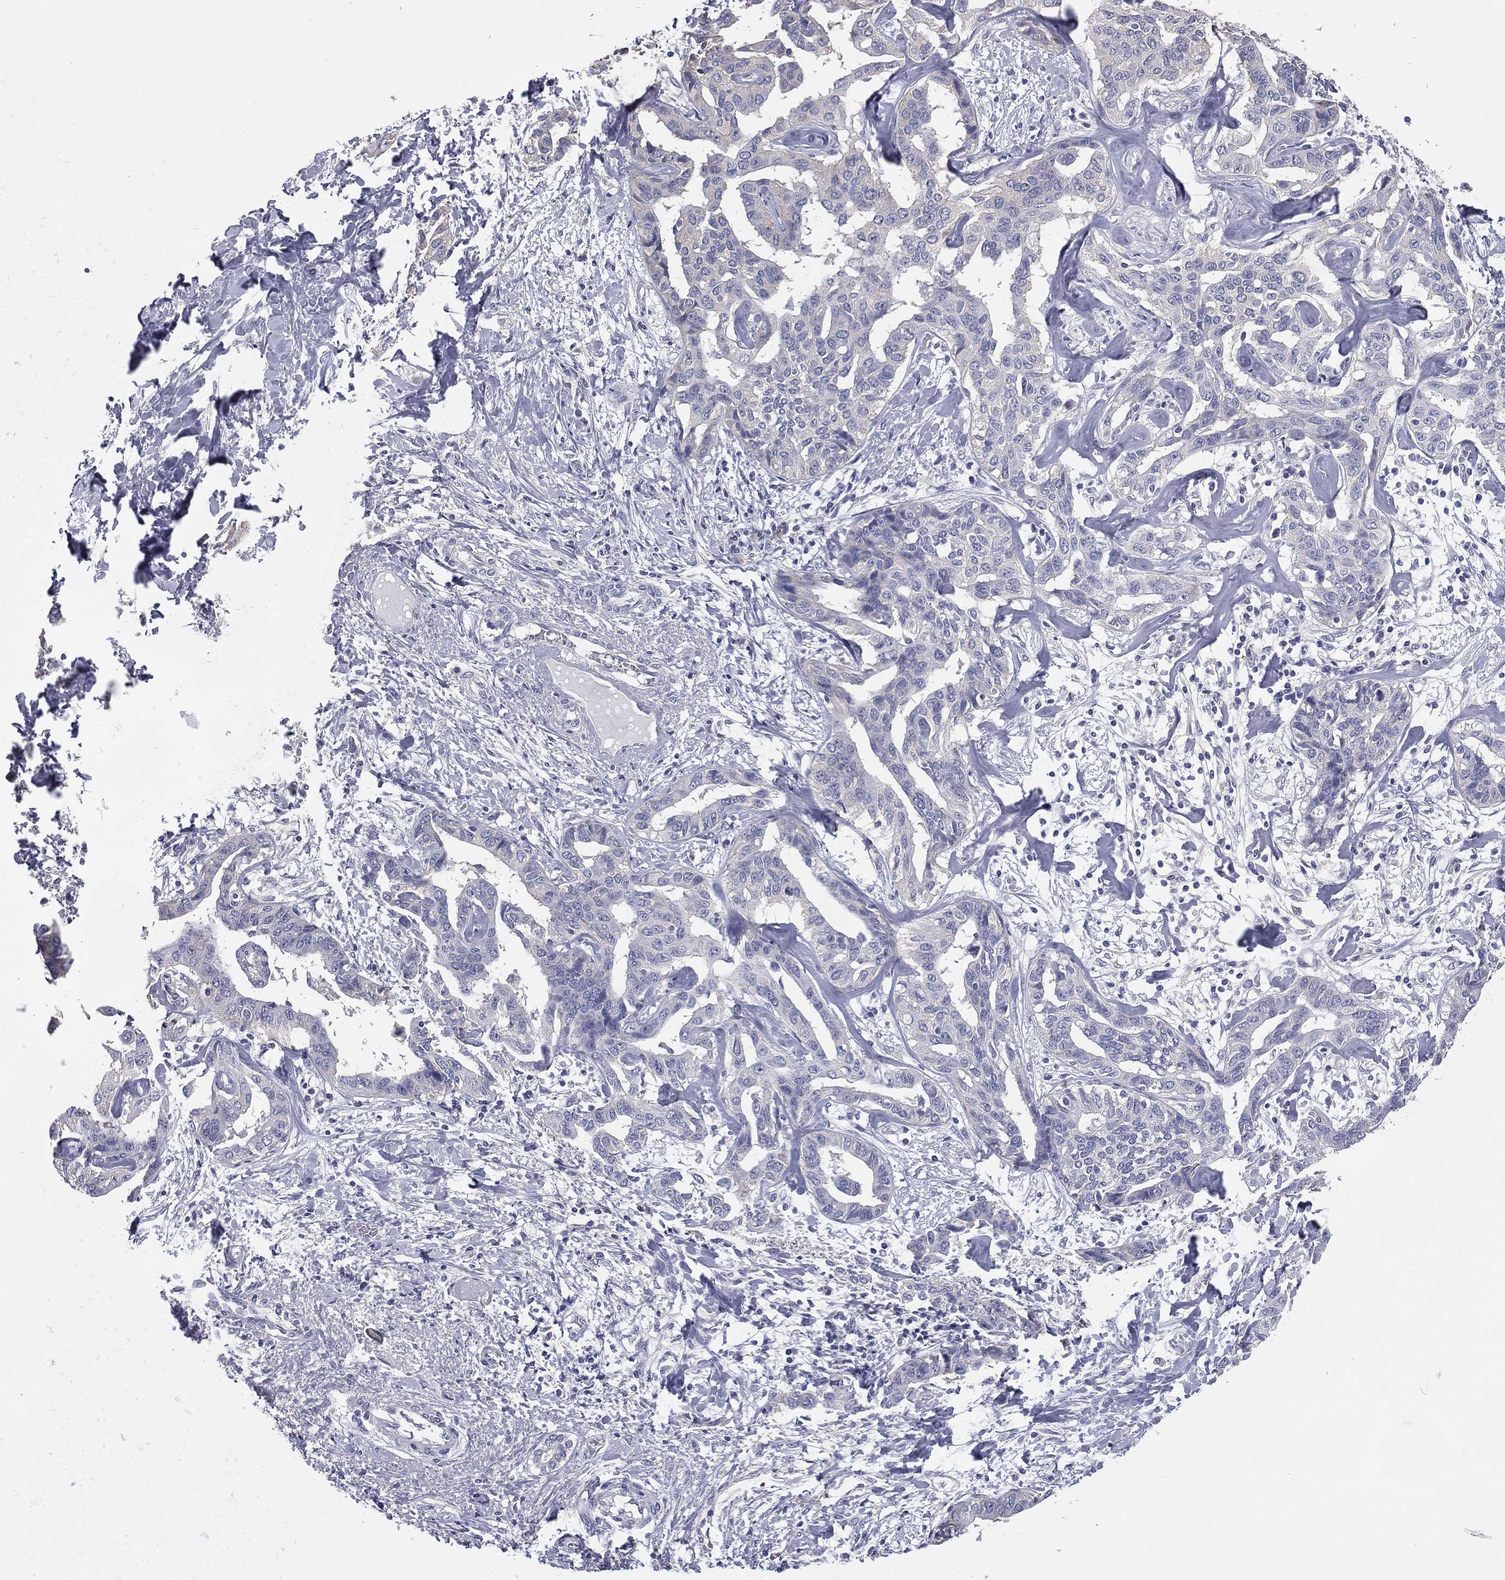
{"staining": {"intensity": "negative", "quantity": "none", "location": "none"}, "tissue": "liver cancer", "cell_type": "Tumor cells", "image_type": "cancer", "snomed": [{"axis": "morphology", "description": "Cholangiocarcinoma"}, {"axis": "topography", "description": "Liver"}], "caption": "Immunohistochemistry of liver cancer (cholangiocarcinoma) shows no staining in tumor cells.", "gene": "MUC13", "patient": {"sex": "male", "age": 59}}